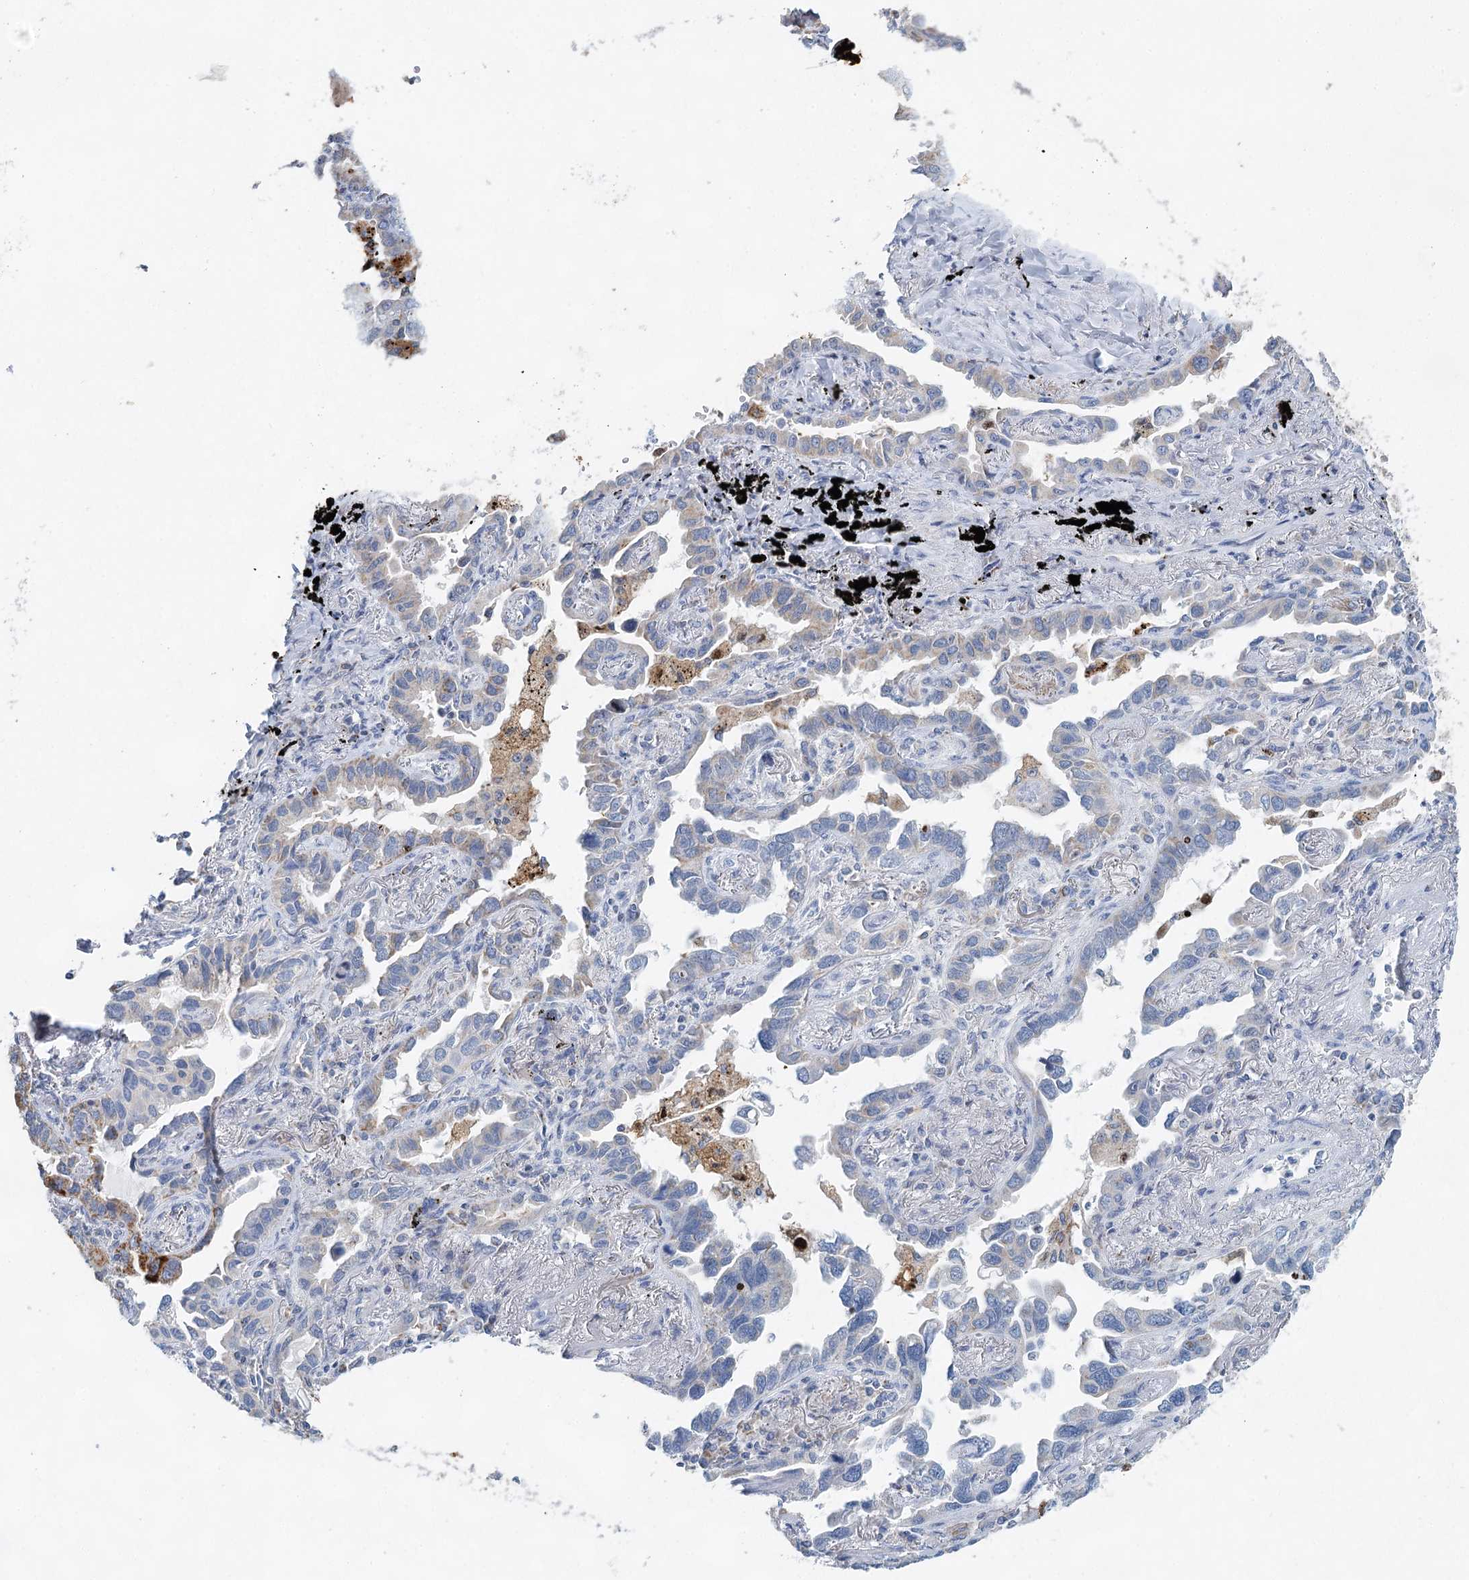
{"staining": {"intensity": "negative", "quantity": "none", "location": "none"}, "tissue": "lung cancer", "cell_type": "Tumor cells", "image_type": "cancer", "snomed": [{"axis": "morphology", "description": "Adenocarcinoma, NOS"}, {"axis": "topography", "description": "Lung"}], "caption": "The immunohistochemistry micrograph has no significant staining in tumor cells of lung cancer (adenocarcinoma) tissue.", "gene": "XPO6", "patient": {"sex": "male", "age": 67}}